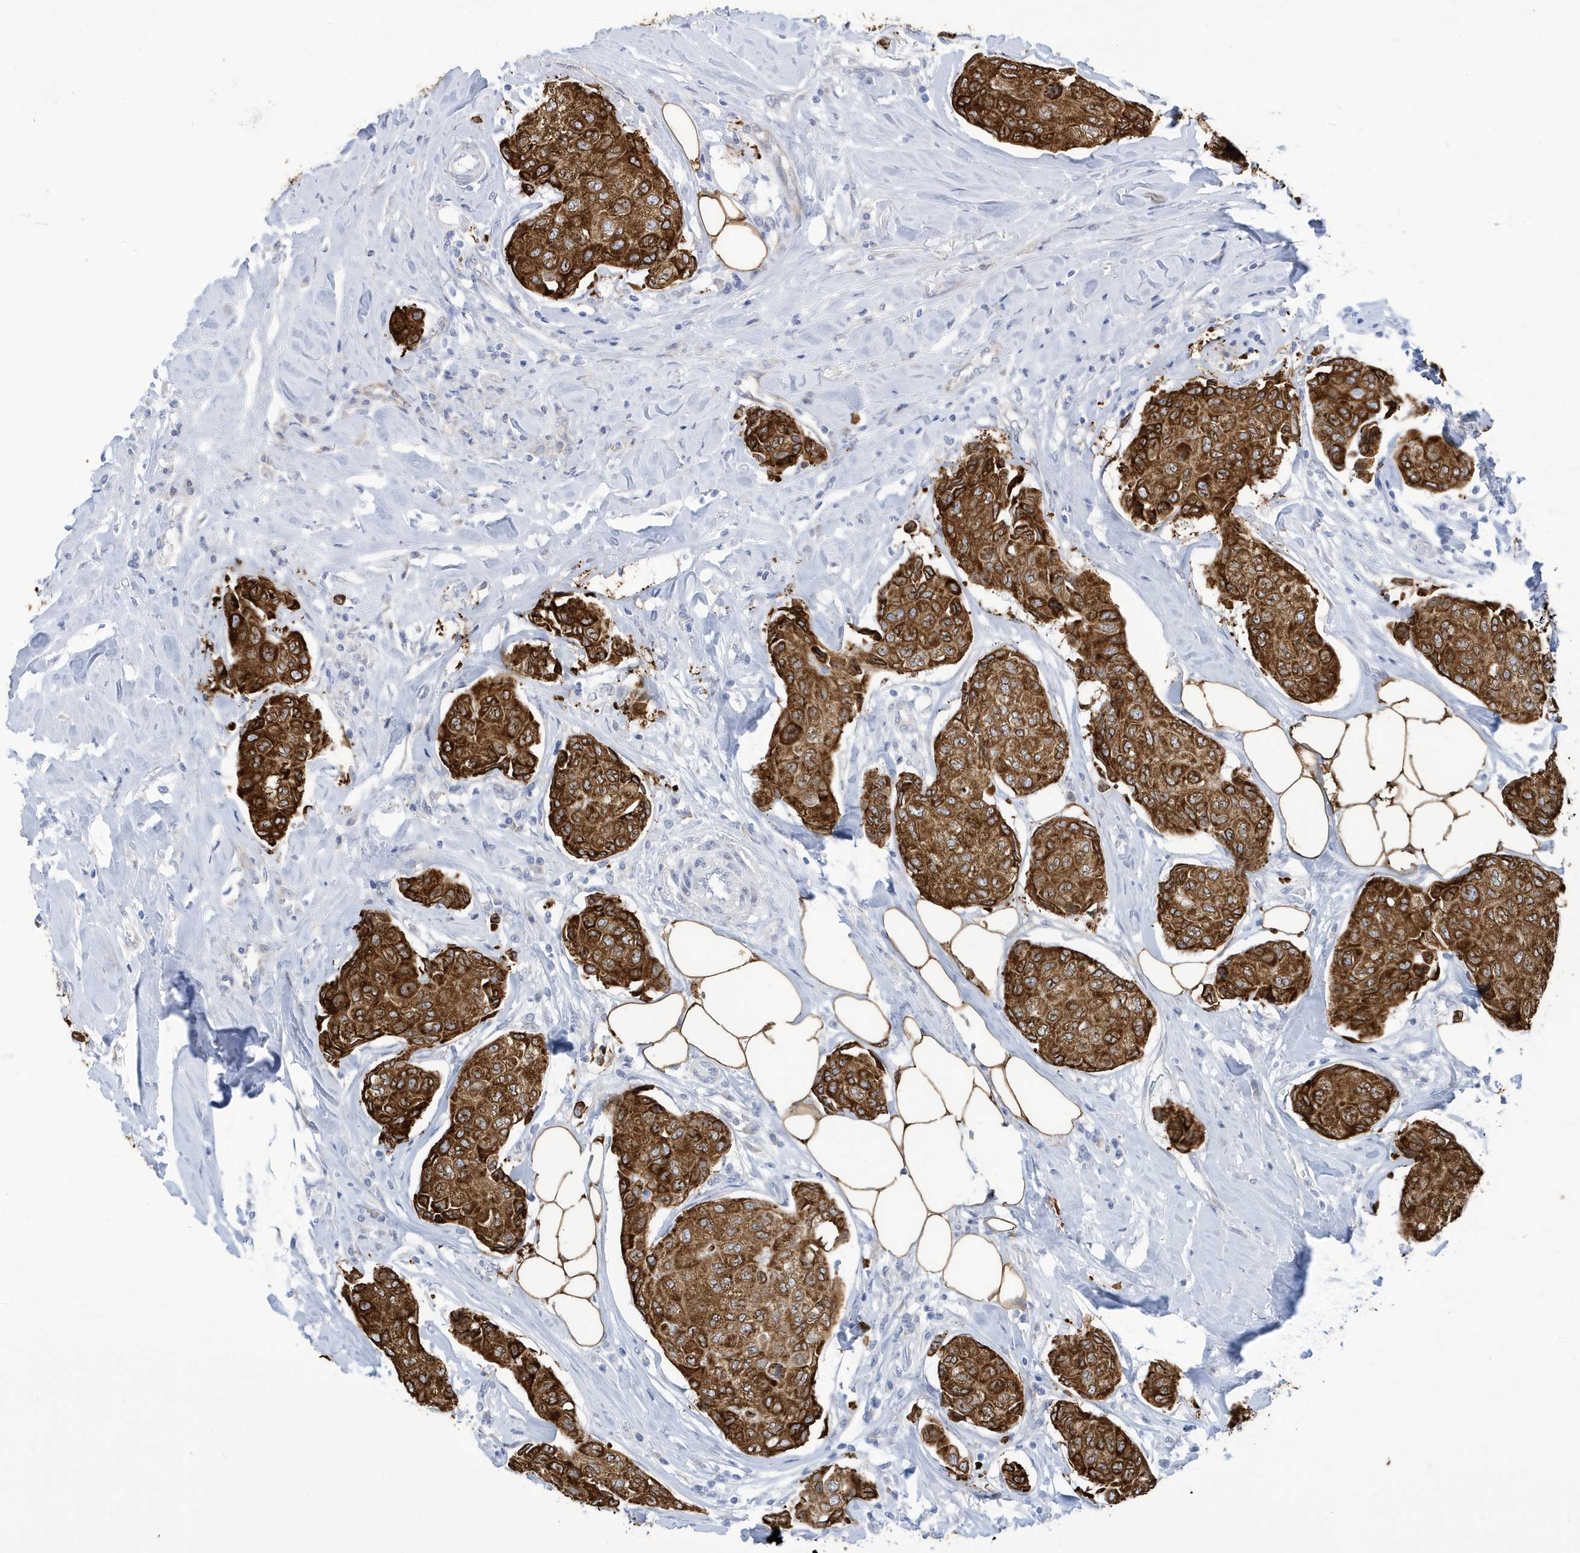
{"staining": {"intensity": "strong", "quantity": ">75%", "location": "cytoplasmic/membranous"}, "tissue": "breast cancer", "cell_type": "Tumor cells", "image_type": "cancer", "snomed": [{"axis": "morphology", "description": "Duct carcinoma"}, {"axis": "topography", "description": "Breast"}], "caption": "A brown stain highlights strong cytoplasmic/membranous staining of a protein in human breast infiltrating ductal carcinoma tumor cells.", "gene": "SEMA3F", "patient": {"sex": "female", "age": 80}}